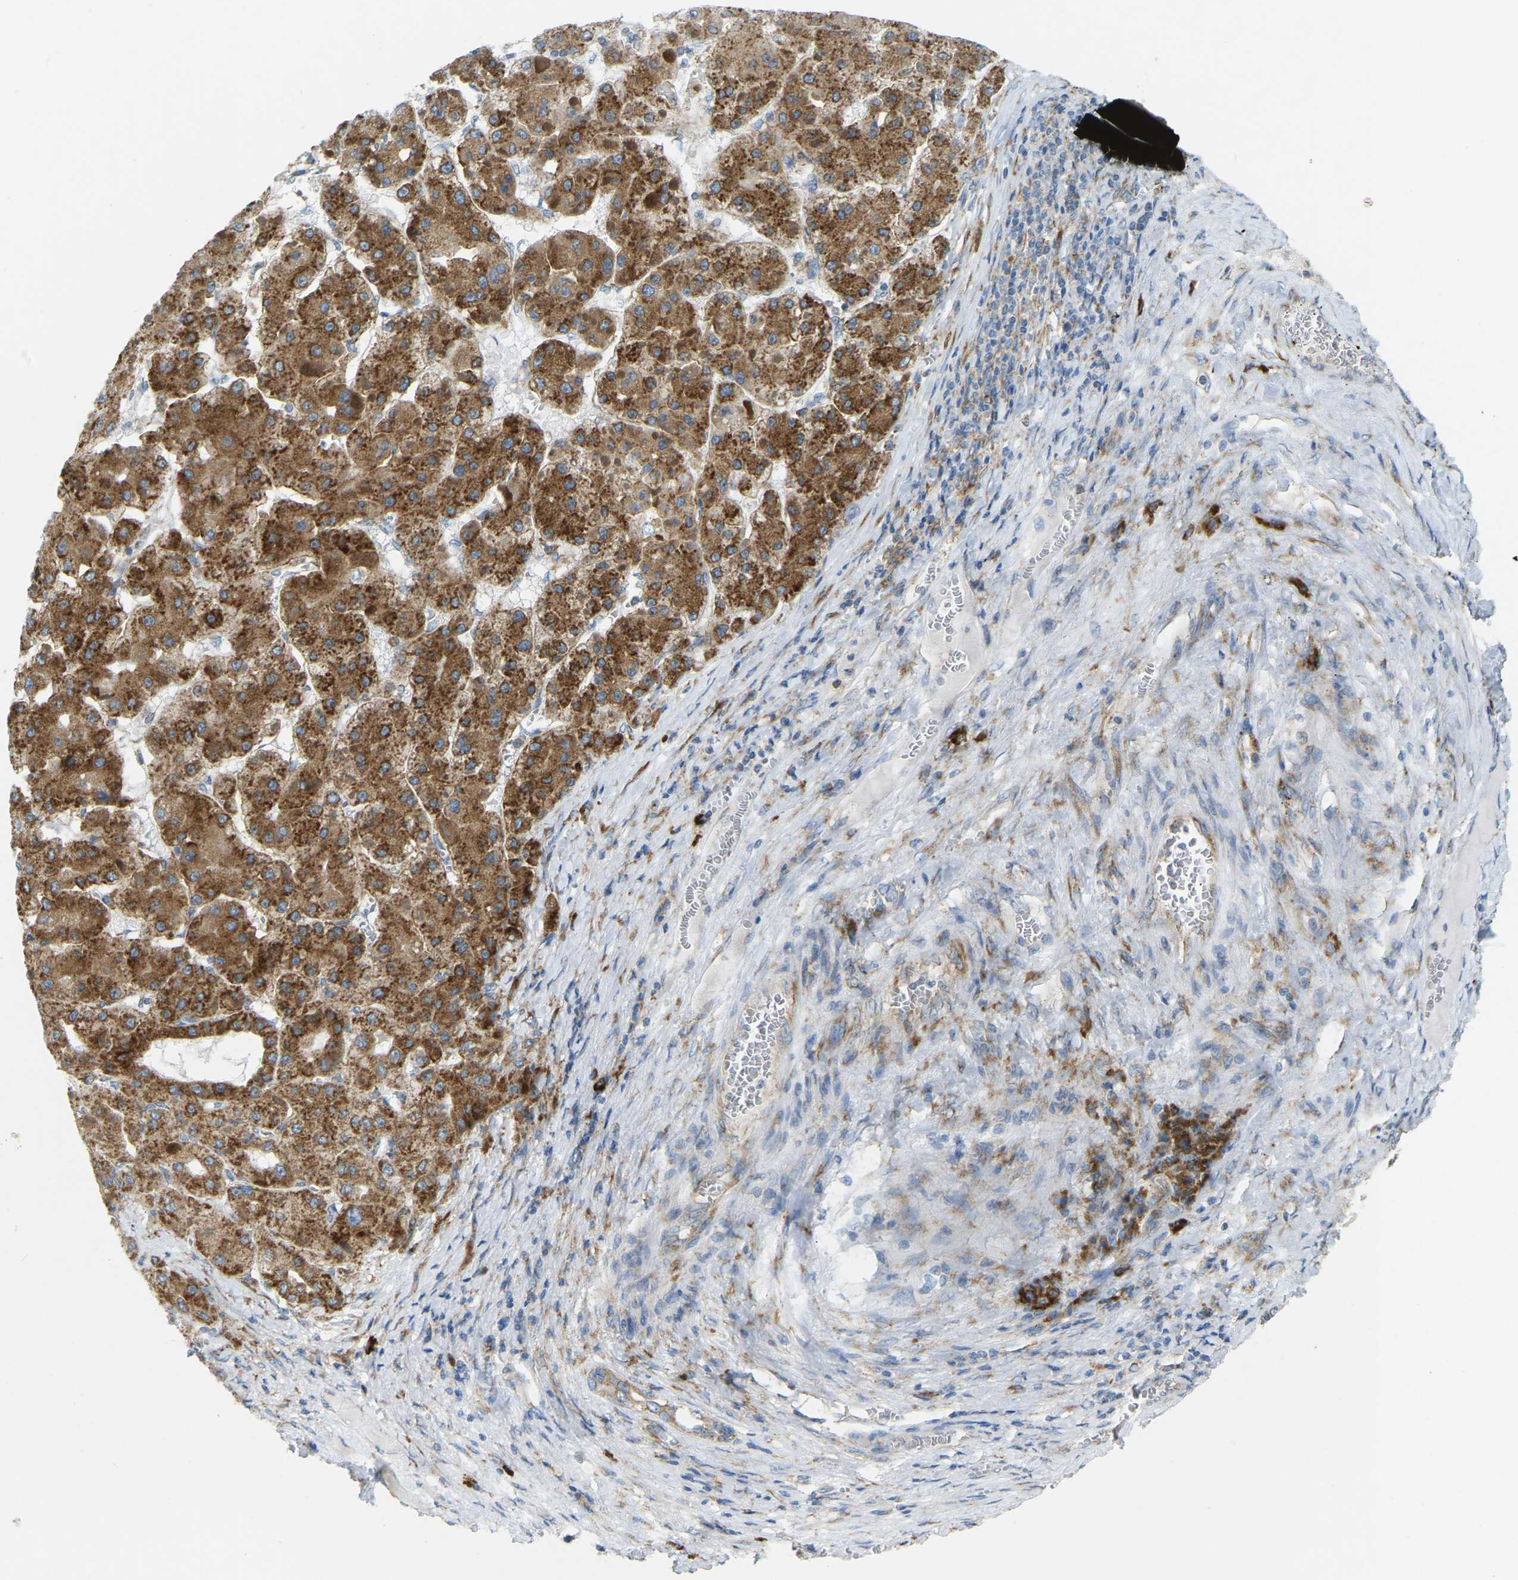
{"staining": {"intensity": "strong", "quantity": ">75%", "location": "cytoplasmic/membranous"}, "tissue": "liver cancer", "cell_type": "Tumor cells", "image_type": "cancer", "snomed": [{"axis": "morphology", "description": "Carcinoma, Hepatocellular, NOS"}, {"axis": "topography", "description": "Liver"}], "caption": "Tumor cells display strong cytoplasmic/membranous expression in approximately >75% of cells in liver cancer.", "gene": "SND1", "patient": {"sex": "female", "age": 73}}